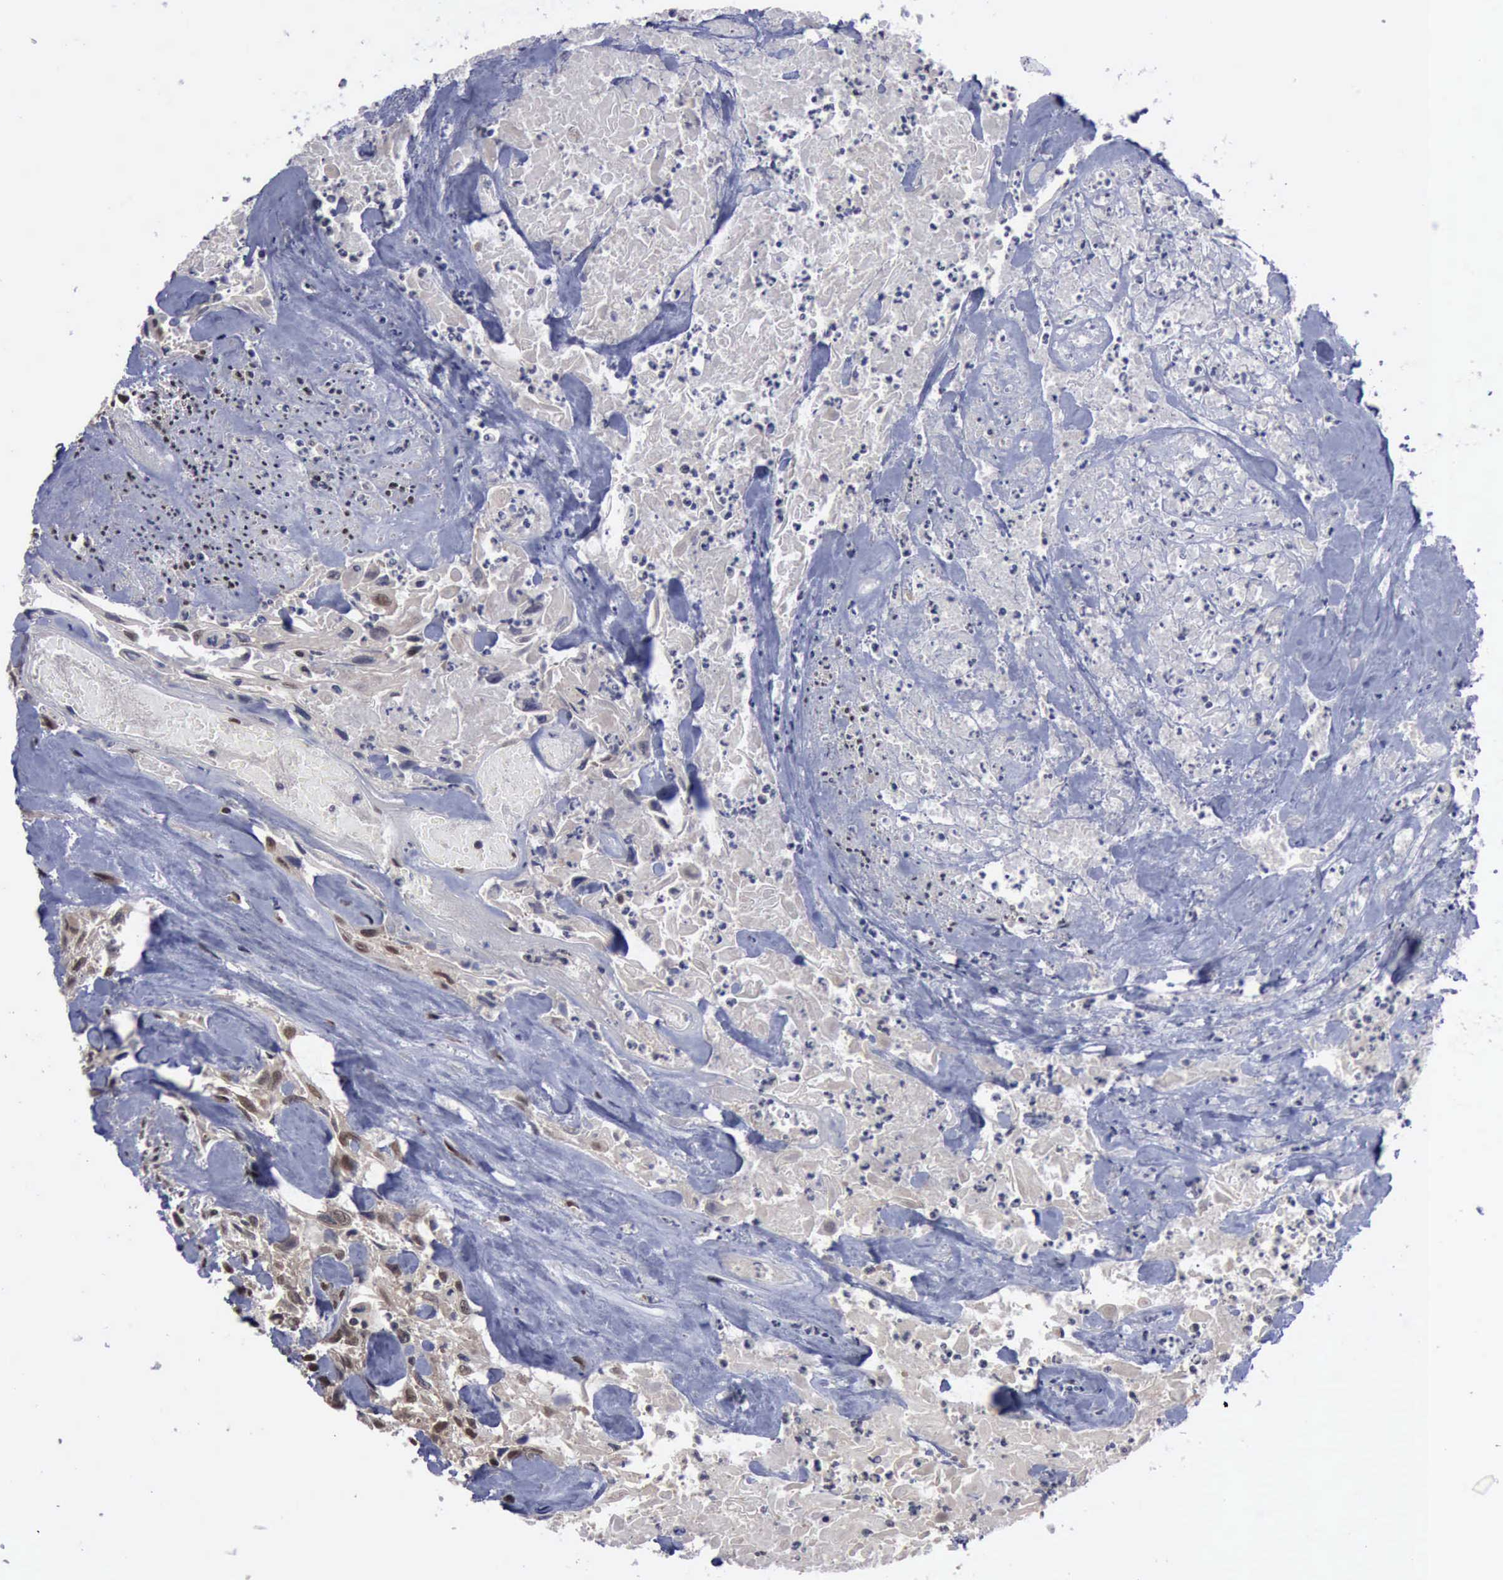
{"staining": {"intensity": "moderate", "quantity": "25%-75%", "location": "cytoplasmic/membranous,nuclear"}, "tissue": "urothelial cancer", "cell_type": "Tumor cells", "image_type": "cancer", "snomed": [{"axis": "morphology", "description": "Urothelial carcinoma, High grade"}, {"axis": "topography", "description": "Urinary bladder"}], "caption": "Human urothelial cancer stained with a brown dye exhibits moderate cytoplasmic/membranous and nuclear positive staining in approximately 25%-75% of tumor cells.", "gene": "RTCB", "patient": {"sex": "female", "age": 84}}